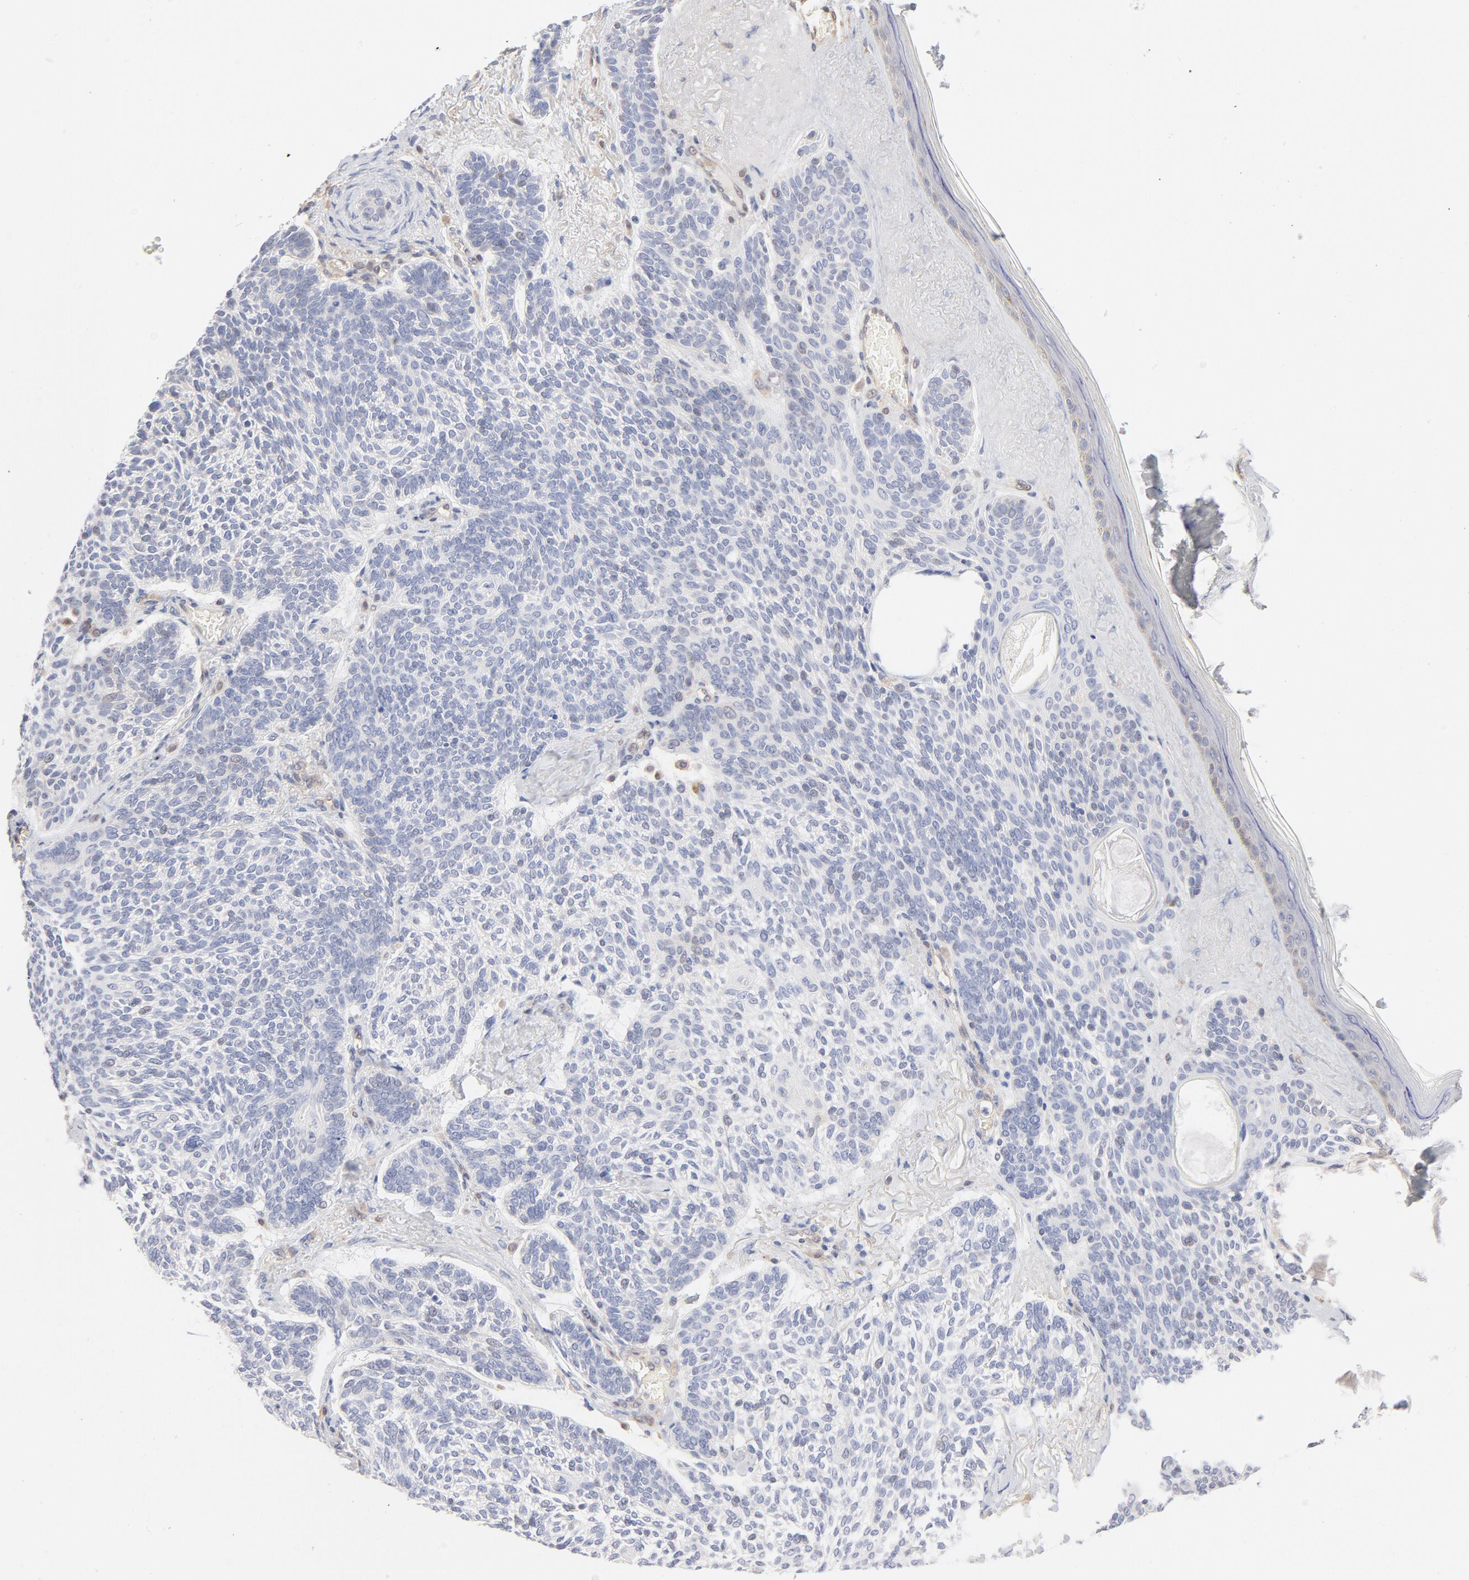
{"staining": {"intensity": "weak", "quantity": "<25%", "location": "cytoplasmic/membranous"}, "tissue": "skin cancer", "cell_type": "Tumor cells", "image_type": "cancer", "snomed": [{"axis": "morphology", "description": "Normal tissue, NOS"}, {"axis": "morphology", "description": "Basal cell carcinoma"}, {"axis": "topography", "description": "Skin"}], "caption": "A high-resolution image shows immunohistochemistry (IHC) staining of basal cell carcinoma (skin), which exhibits no significant positivity in tumor cells. The staining was performed using DAB (3,3'-diaminobenzidine) to visualize the protein expression in brown, while the nuclei were stained in blue with hematoxylin (Magnification: 20x).", "gene": "ARRB1", "patient": {"sex": "female", "age": 70}}